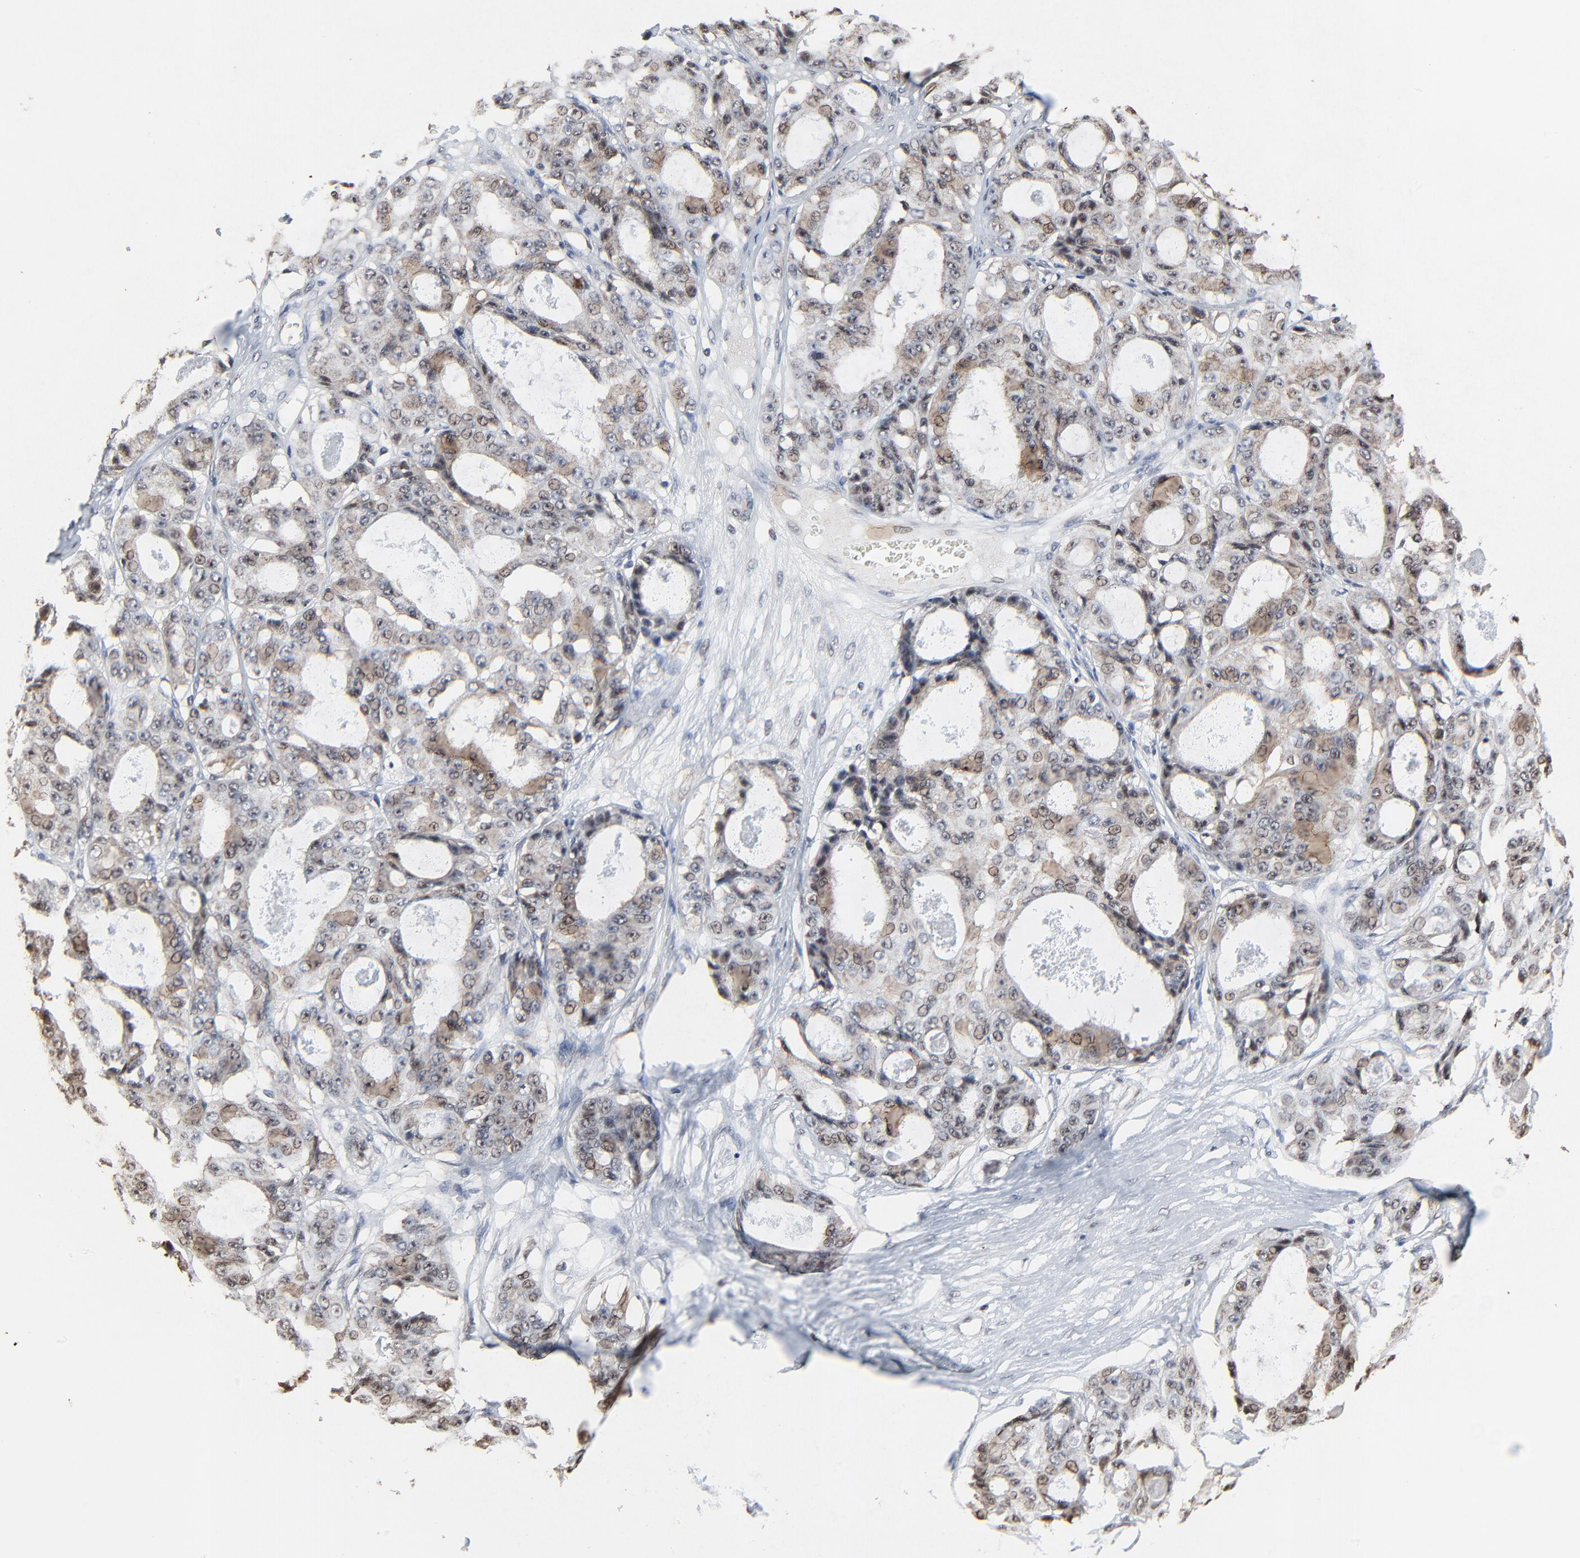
{"staining": {"intensity": "weak", "quantity": "25%-75%", "location": "cytoplasmic/membranous,nuclear"}, "tissue": "ovarian cancer", "cell_type": "Tumor cells", "image_type": "cancer", "snomed": [{"axis": "morphology", "description": "Carcinoma, endometroid"}, {"axis": "topography", "description": "Ovary"}], "caption": "Ovarian cancer (endometroid carcinoma) stained for a protein (brown) displays weak cytoplasmic/membranous and nuclear positive staining in about 25%-75% of tumor cells.", "gene": "RHOJ", "patient": {"sex": "female", "age": 61}}